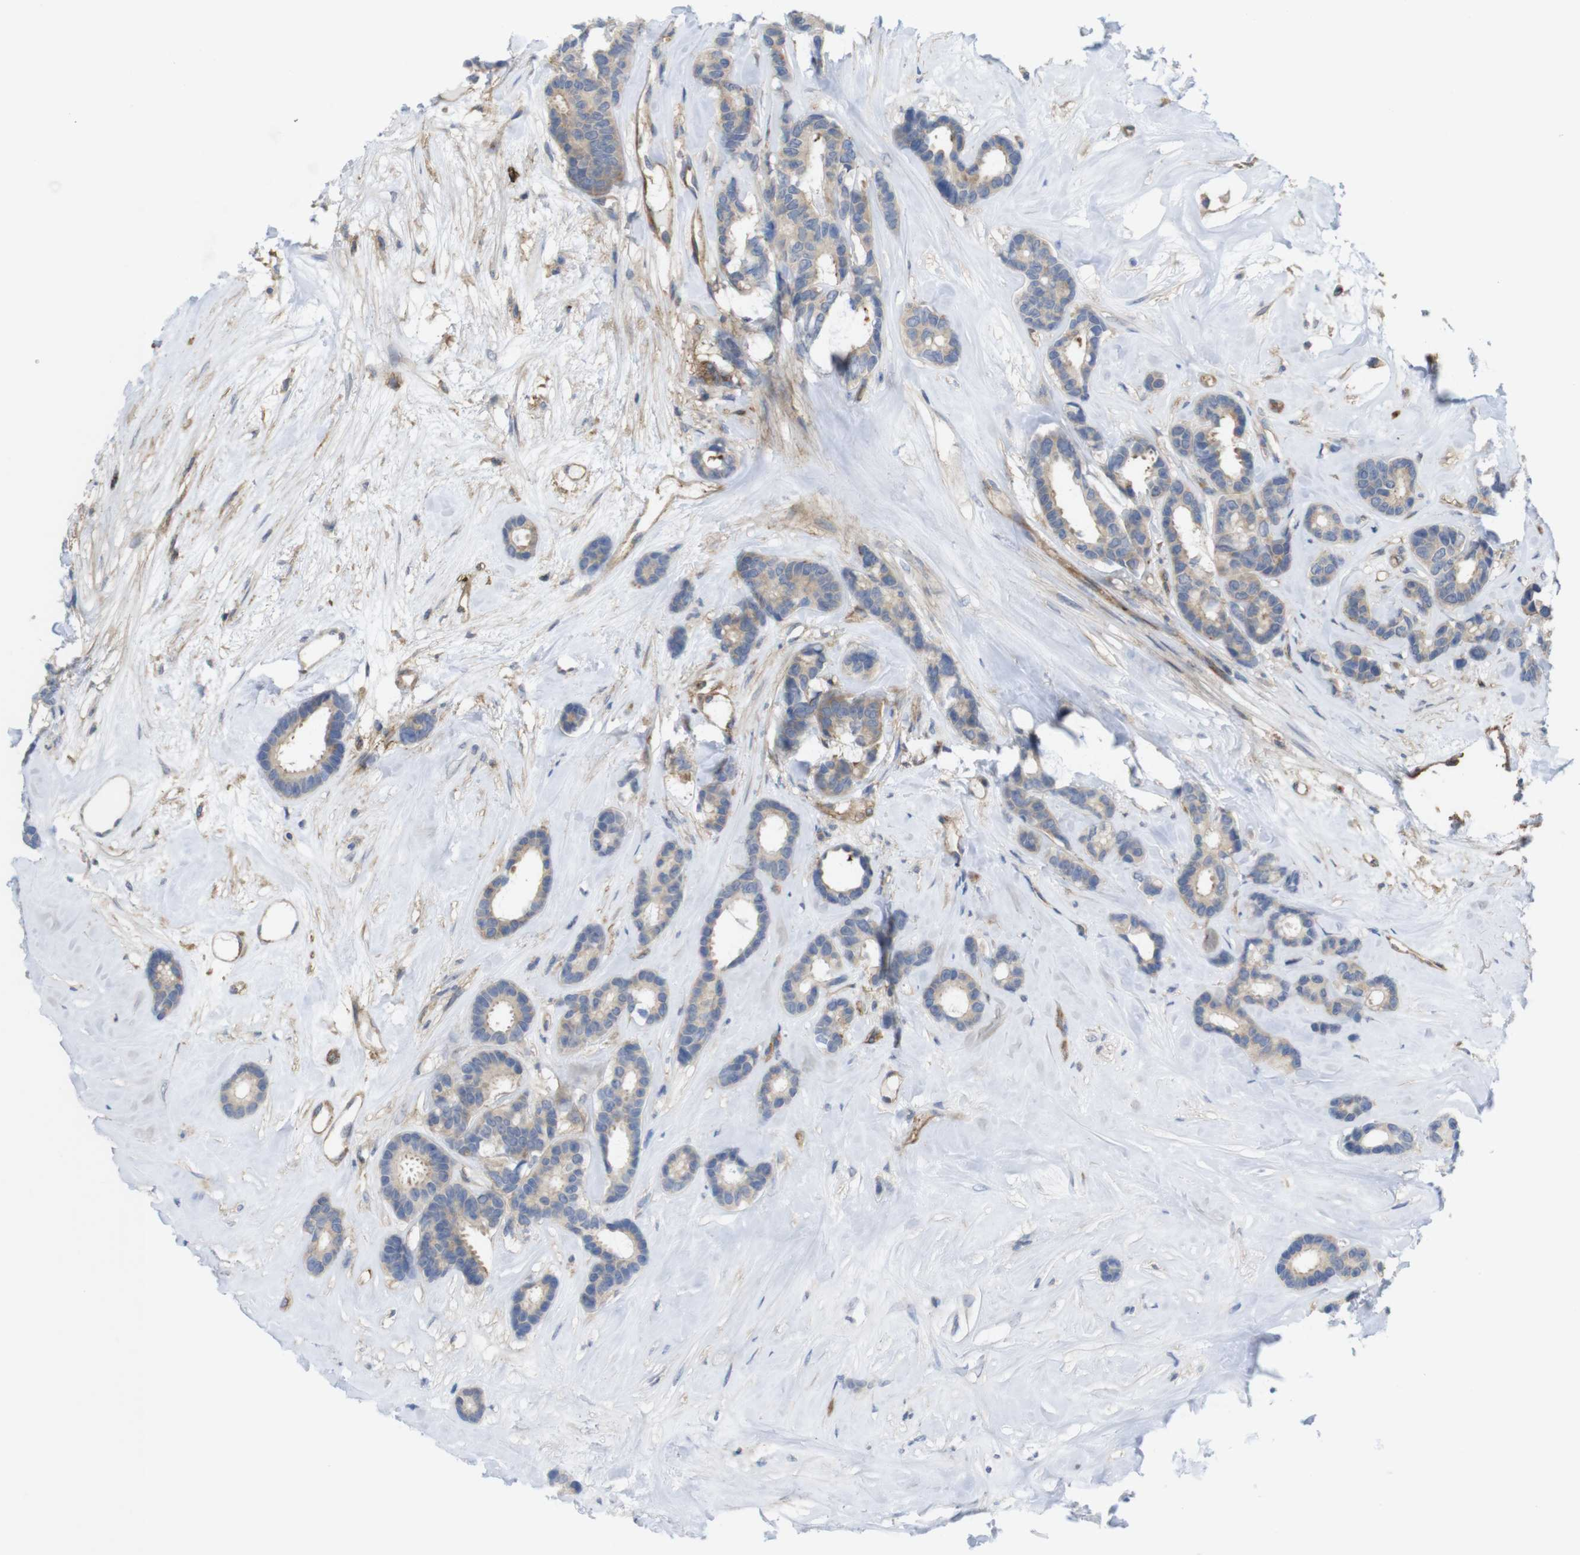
{"staining": {"intensity": "weak", "quantity": "25%-75%", "location": "cytoplasmic/membranous"}, "tissue": "breast cancer", "cell_type": "Tumor cells", "image_type": "cancer", "snomed": [{"axis": "morphology", "description": "Duct carcinoma"}, {"axis": "topography", "description": "Breast"}], "caption": "Immunohistochemical staining of human breast cancer (invasive ductal carcinoma) demonstrates weak cytoplasmic/membranous protein staining in about 25%-75% of tumor cells.", "gene": "CCR6", "patient": {"sex": "female", "age": 87}}